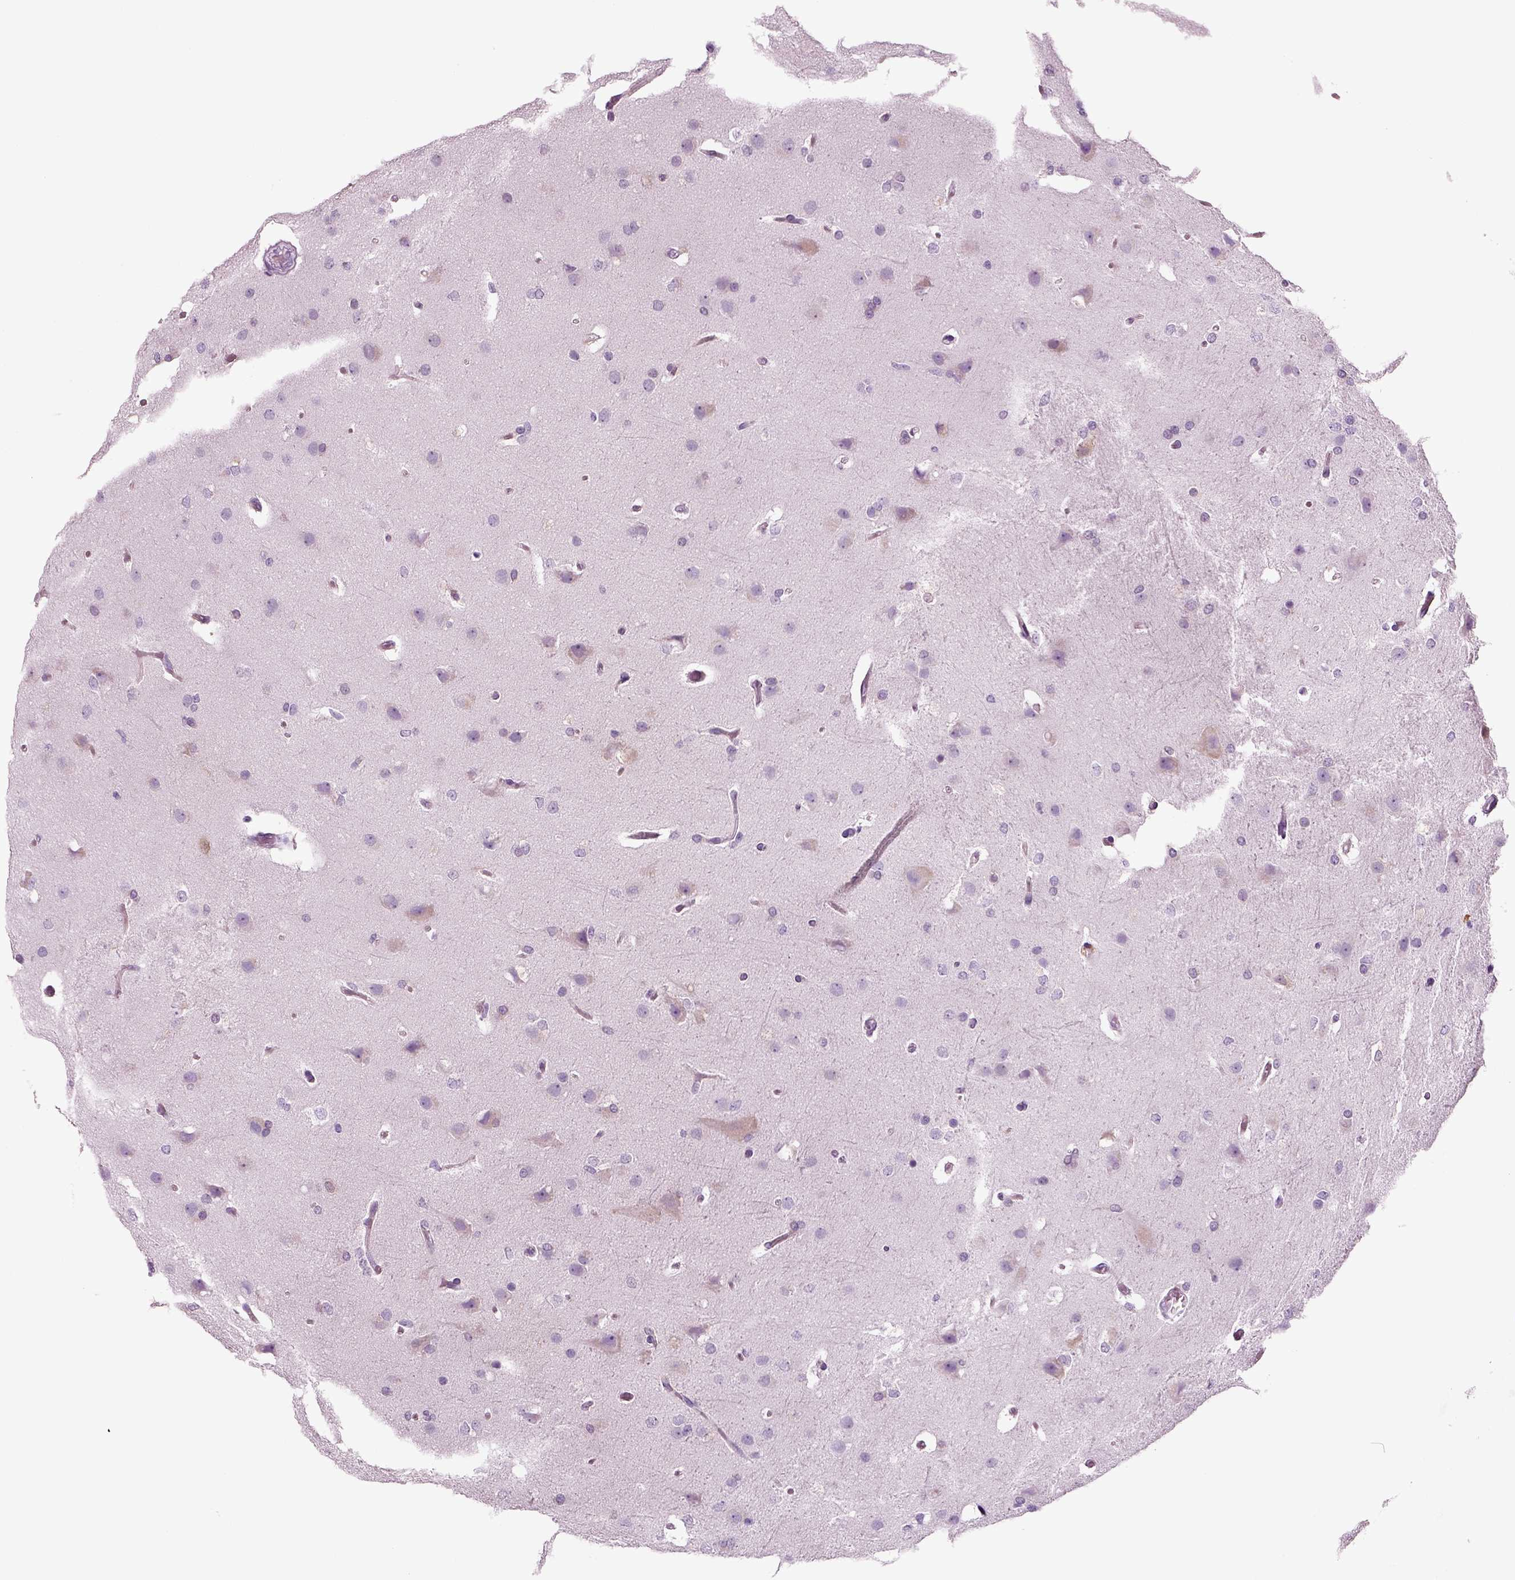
{"staining": {"intensity": "negative", "quantity": "none", "location": "none"}, "tissue": "glioma", "cell_type": "Tumor cells", "image_type": "cancer", "snomed": [{"axis": "morphology", "description": "Glioma, malignant, High grade"}, {"axis": "topography", "description": "Brain"}], "caption": "Human glioma stained for a protein using immunohistochemistry (IHC) demonstrates no staining in tumor cells.", "gene": "CRABP1", "patient": {"sex": "male", "age": 68}}